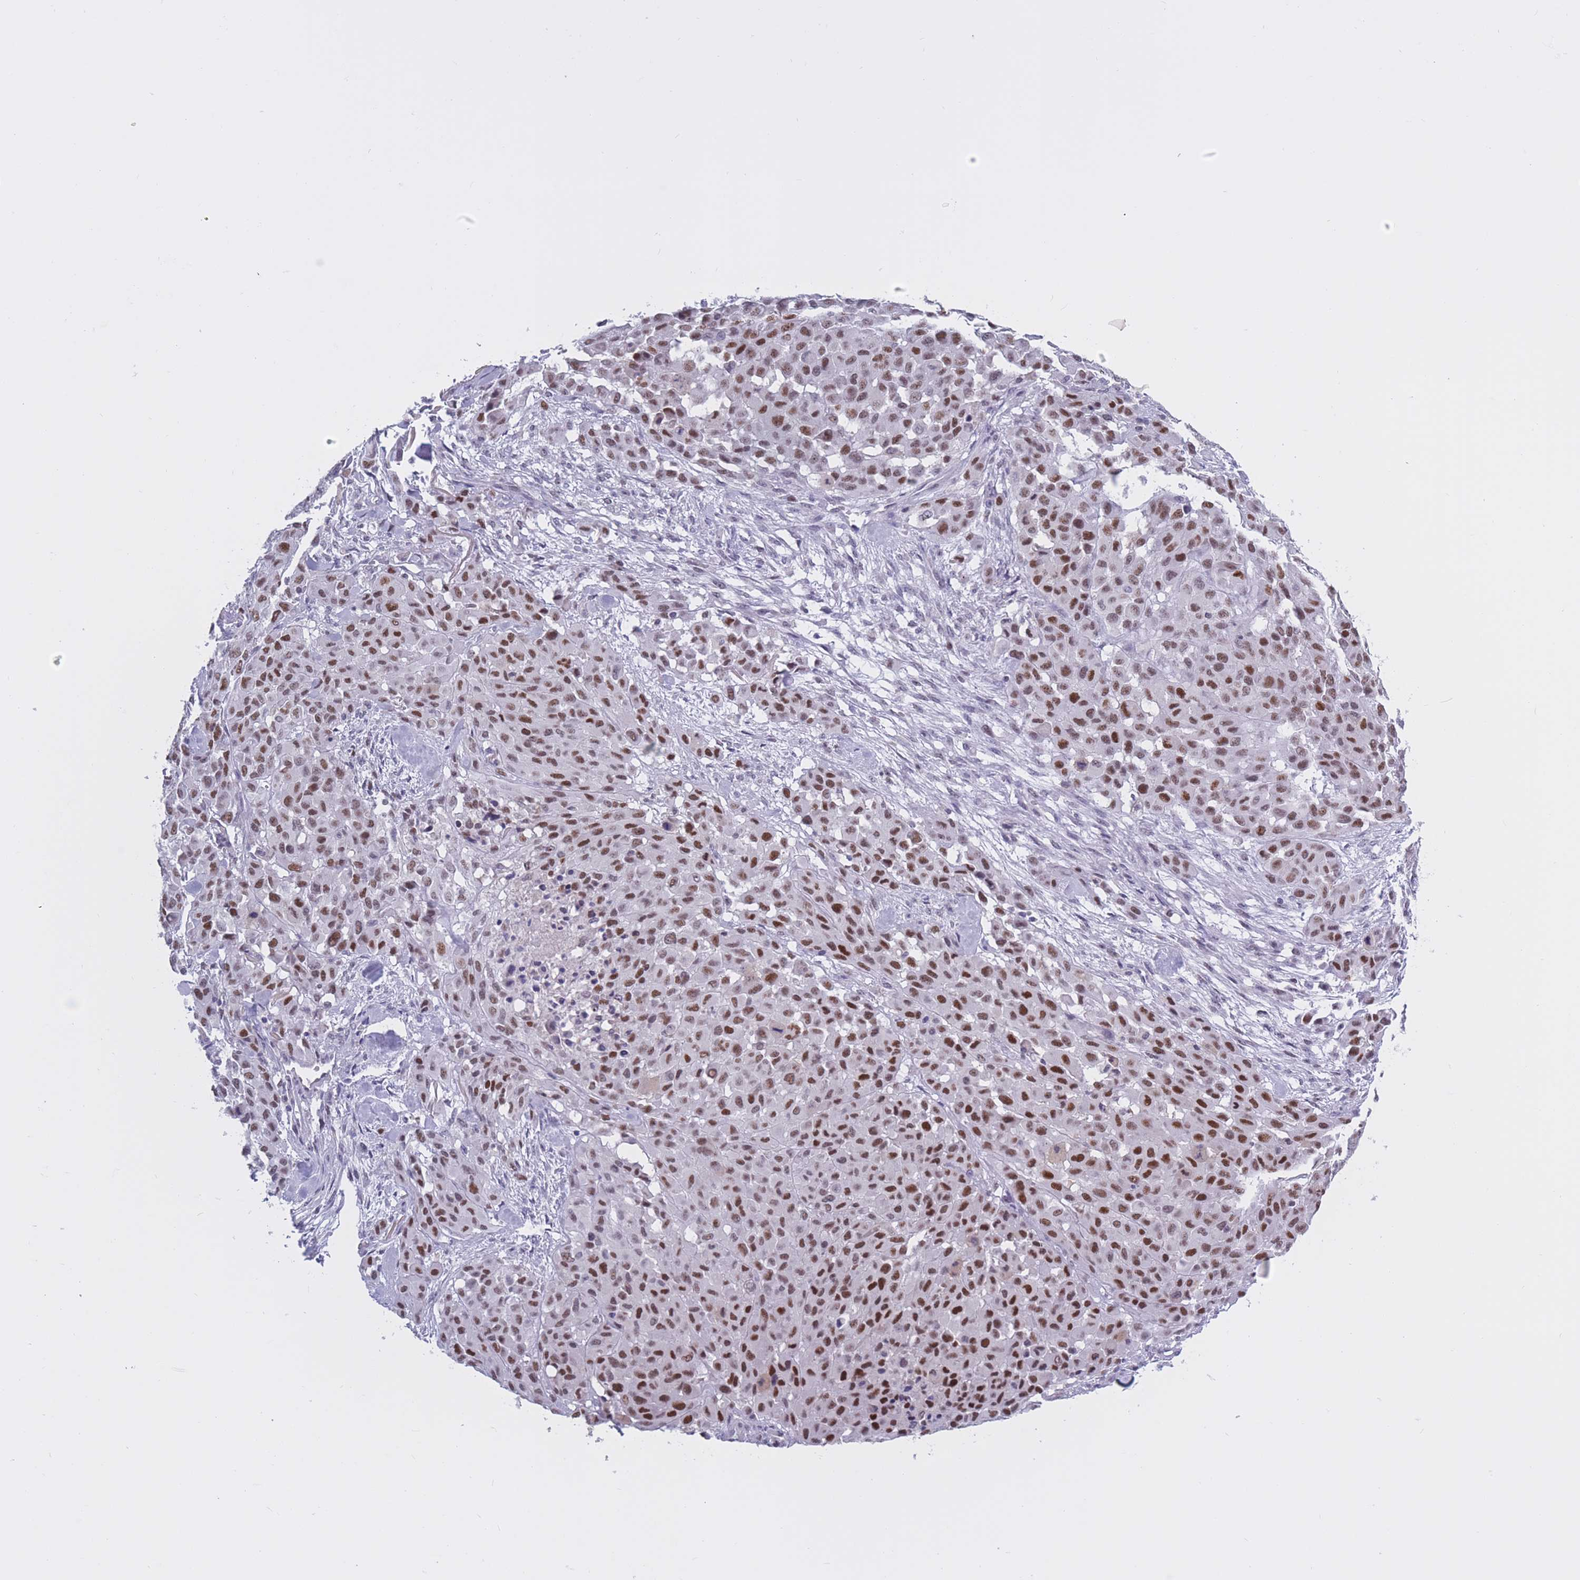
{"staining": {"intensity": "strong", "quantity": ">75%", "location": "nuclear"}, "tissue": "melanoma", "cell_type": "Tumor cells", "image_type": "cancer", "snomed": [{"axis": "morphology", "description": "Malignant melanoma, Metastatic site"}, {"axis": "topography", "description": "Skin"}], "caption": "Protein expression analysis of melanoma reveals strong nuclear staining in about >75% of tumor cells.", "gene": "BOP1", "patient": {"sex": "female", "age": 81}}